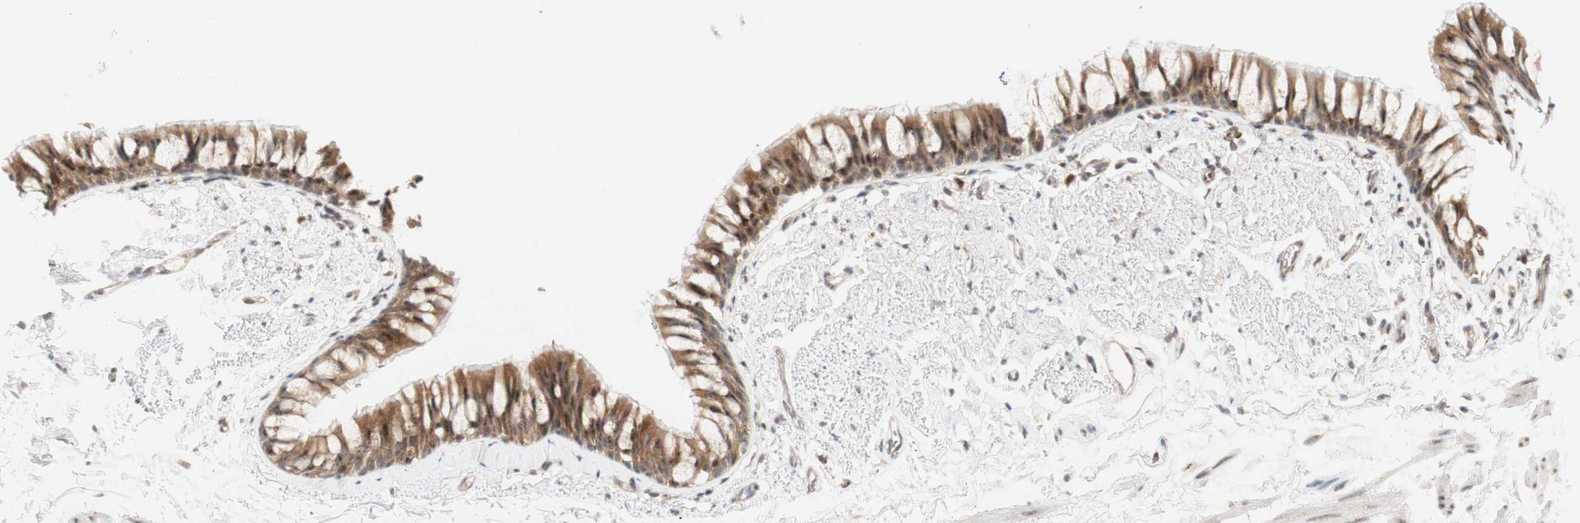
{"staining": {"intensity": "negative", "quantity": "none", "location": "none"}, "tissue": "adipose tissue", "cell_type": "Adipocytes", "image_type": "normal", "snomed": [{"axis": "morphology", "description": "Normal tissue, NOS"}, {"axis": "topography", "description": "Bronchus"}], "caption": "This is a histopathology image of IHC staining of benign adipose tissue, which shows no staining in adipocytes. (Brightfield microscopy of DAB immunohistochemistry (IHC) at high magnification).", "gene": "CYLD", "patient": {"sex": "female", "age": 73}}